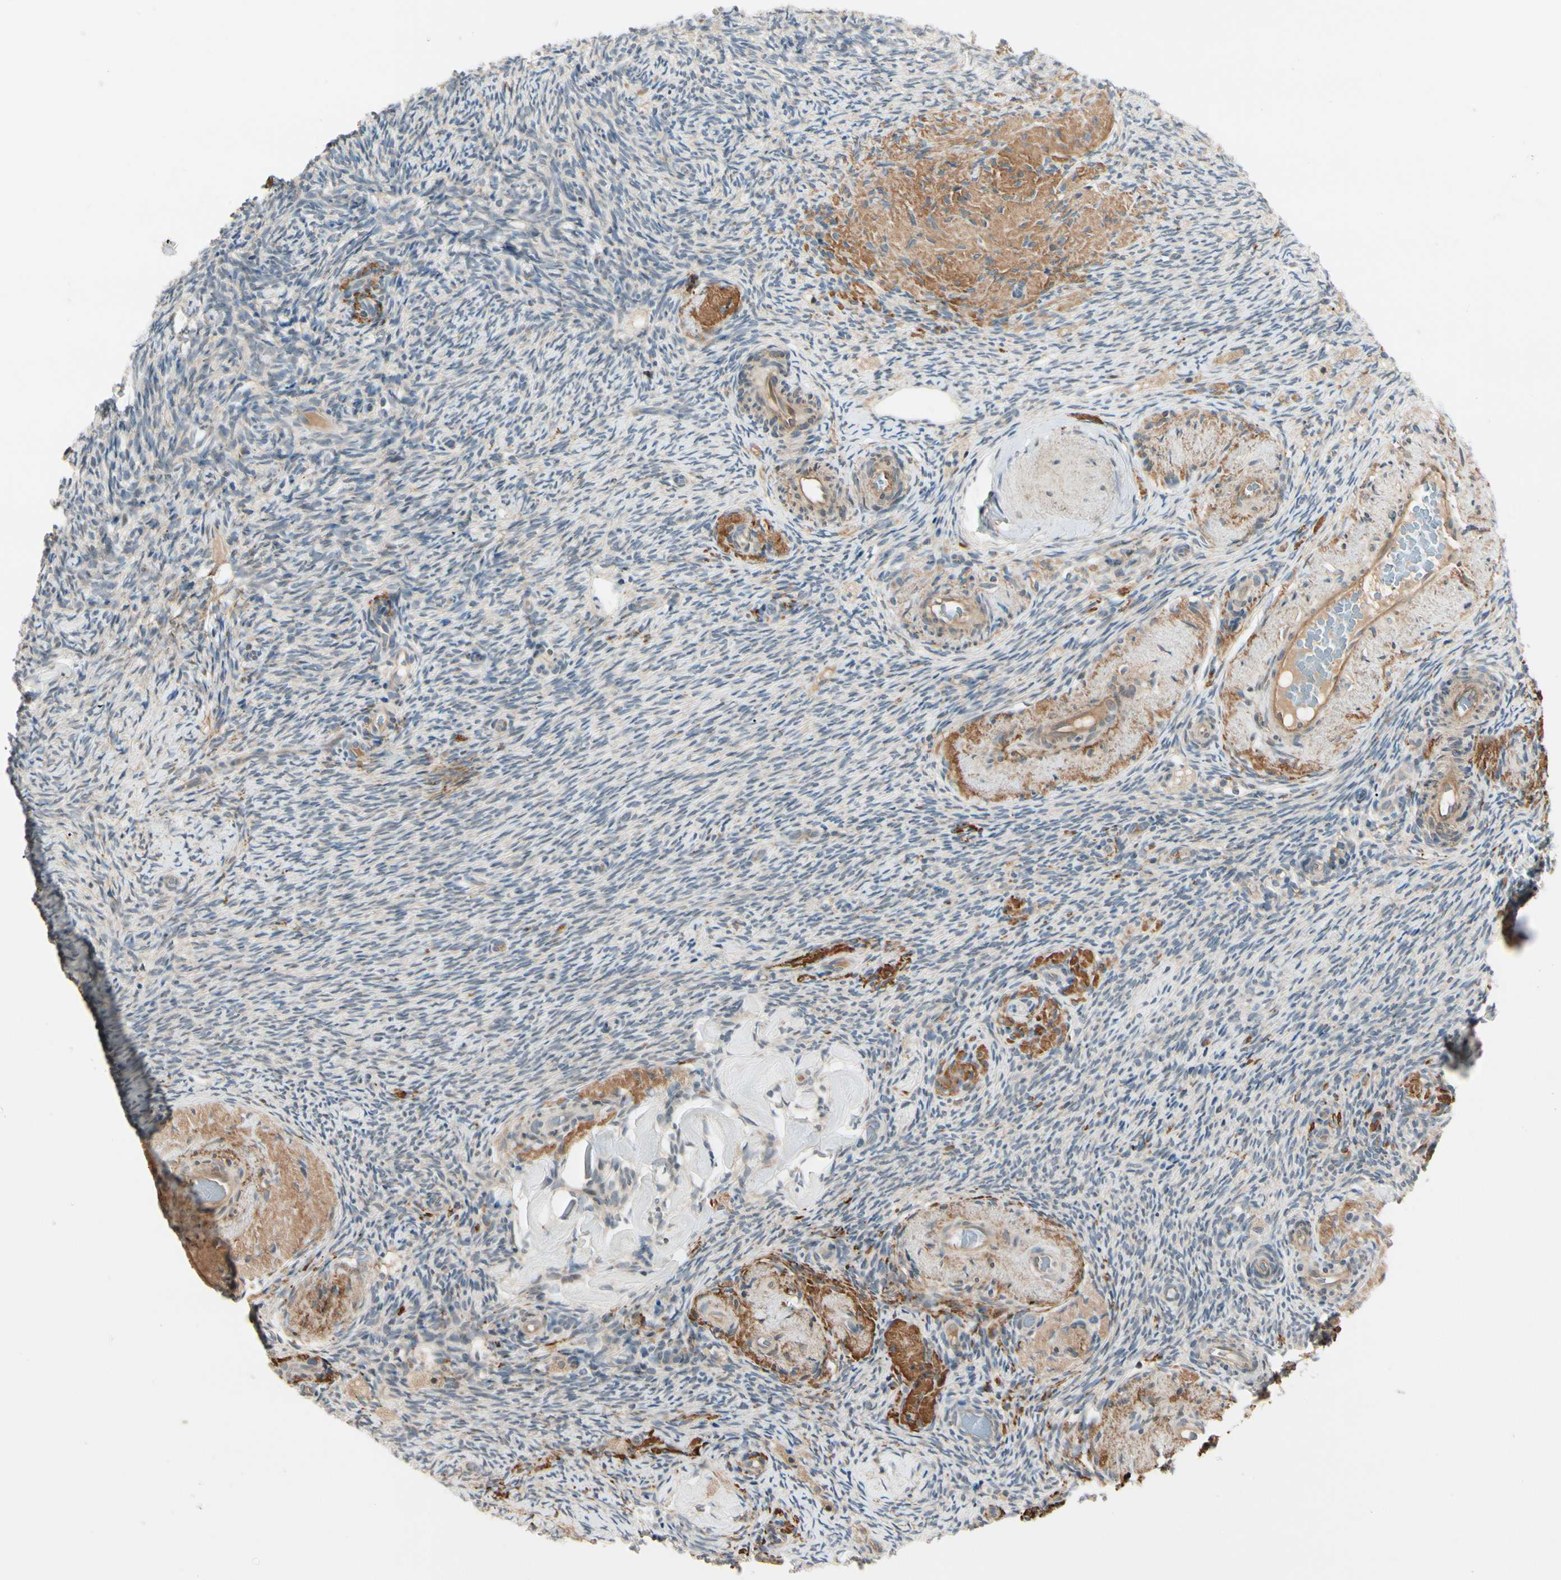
{"staining": {"intensity": "weak", "quantity": ">75%", "location": "cytoplasmic/membranous"}, "tissue": "ovary", "cell_type": "Follicle cells", "image_type": "normal", "snomed": [{"axis": "morphology", "description": "Normal tissue, NOS"}, {"axis": "topography", "description": "Ovary"}], "caption": "The micrograph exhibits a brown stain indicating the presence of a protein in the cytoplasmic/membranous of follicle cells in ovary. The staining was performed using DAB (3,3'-diaminobenzidine), with brown indicating positive protein expression. Nuclei are stained blue with hematoxylin.", "gene": "F2R", "patient": {"sex": "female", "age": 60}}